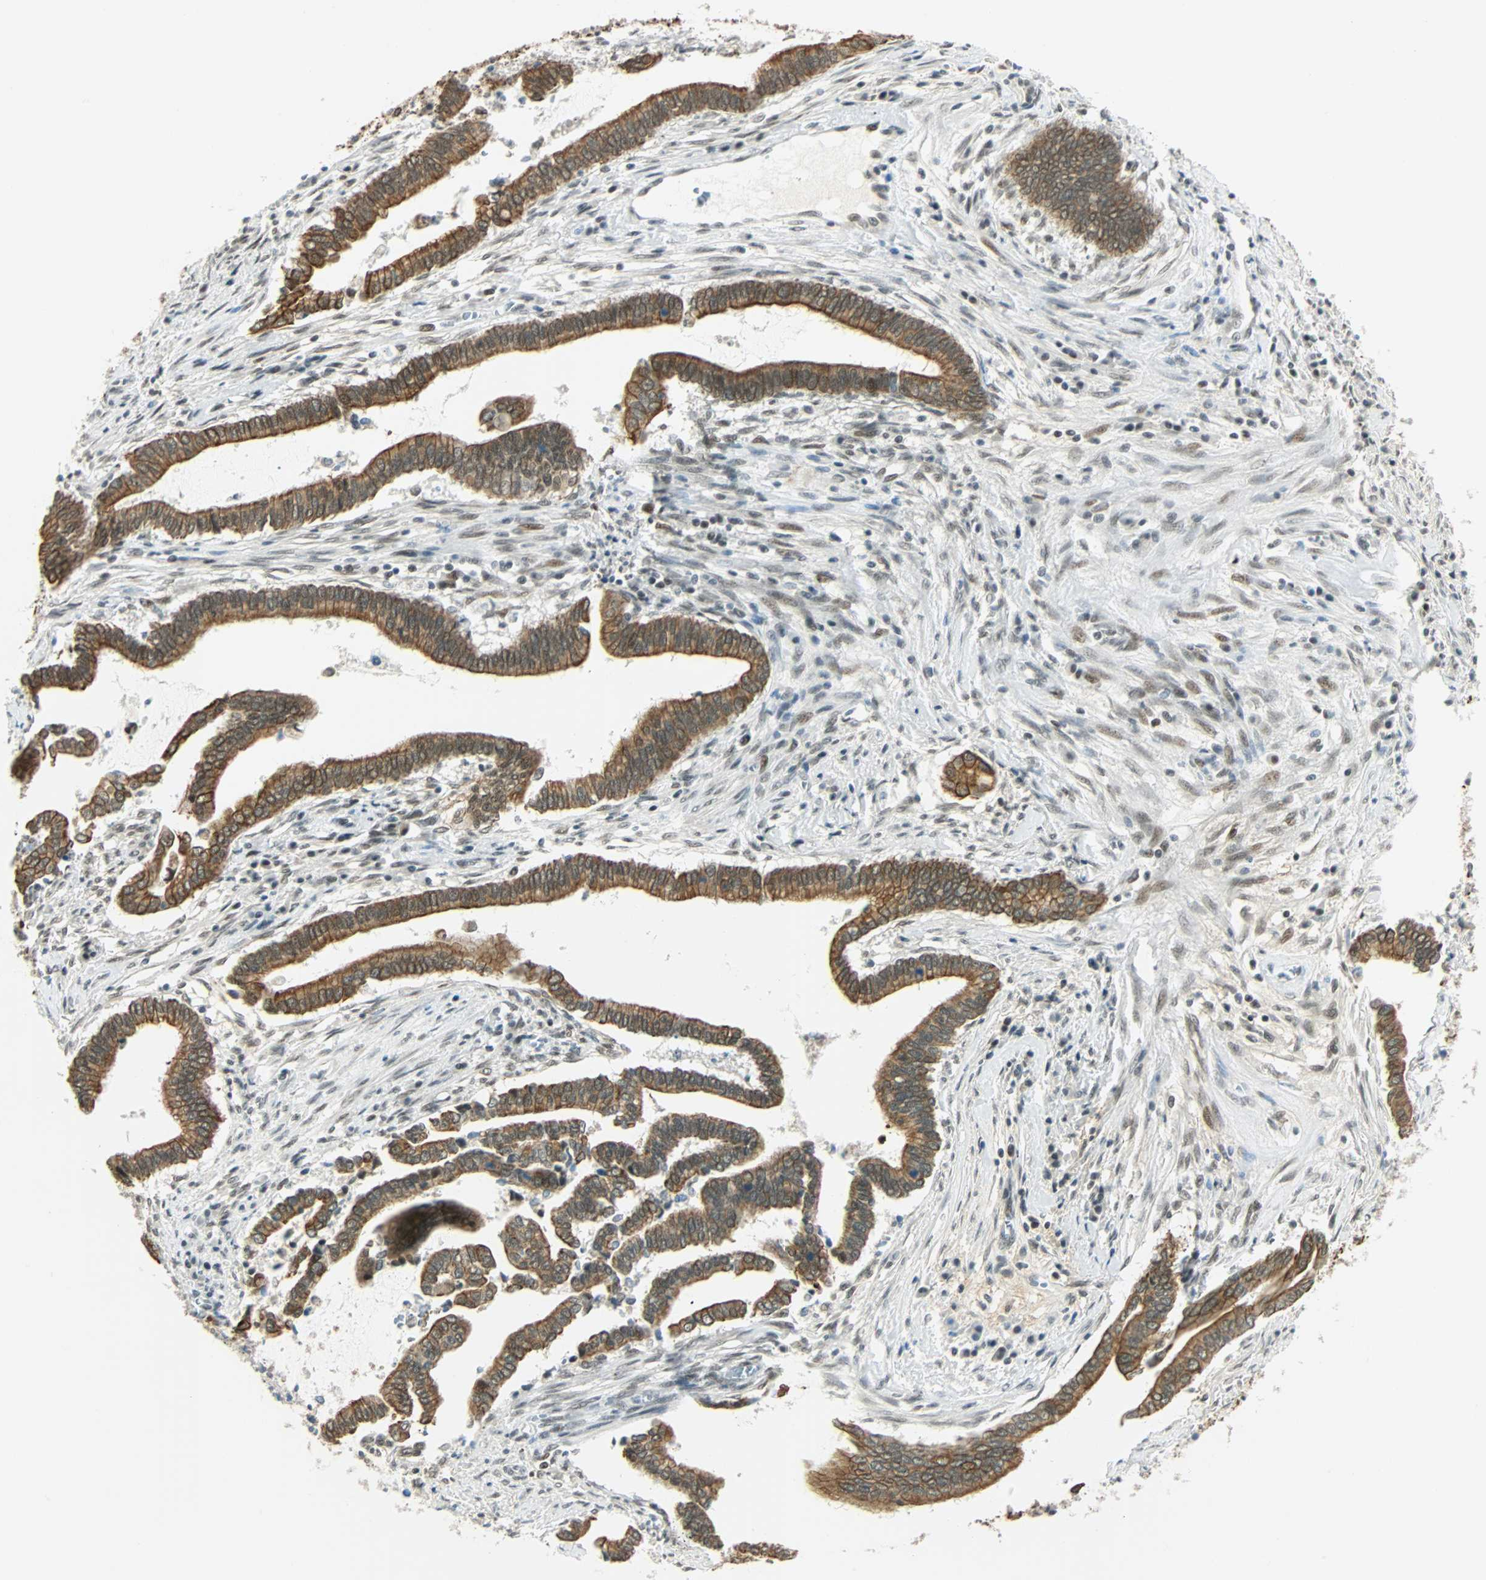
{"staining": {"intensity": "moderate", "quantity": ">75%", "location": "cytoplasmic/membranous,nuclear"}, "tissue": "cervical cancer", "cell_type": "Tumor cells", "image_type": "cancer", "snomed": [{"axis": "morphology", "description": "Adenocarcinoma, NOS"}, {"axis": "topography", "description": "Cervix"}], "caption": "A medium amount of moderate cytoplasmic/membranous and nuclear expression is seen in approximately >75% of tumor cells in cervical cancer tissue.", "gene": "NELFE", "patient": {"sex": "female", "age": 44}}